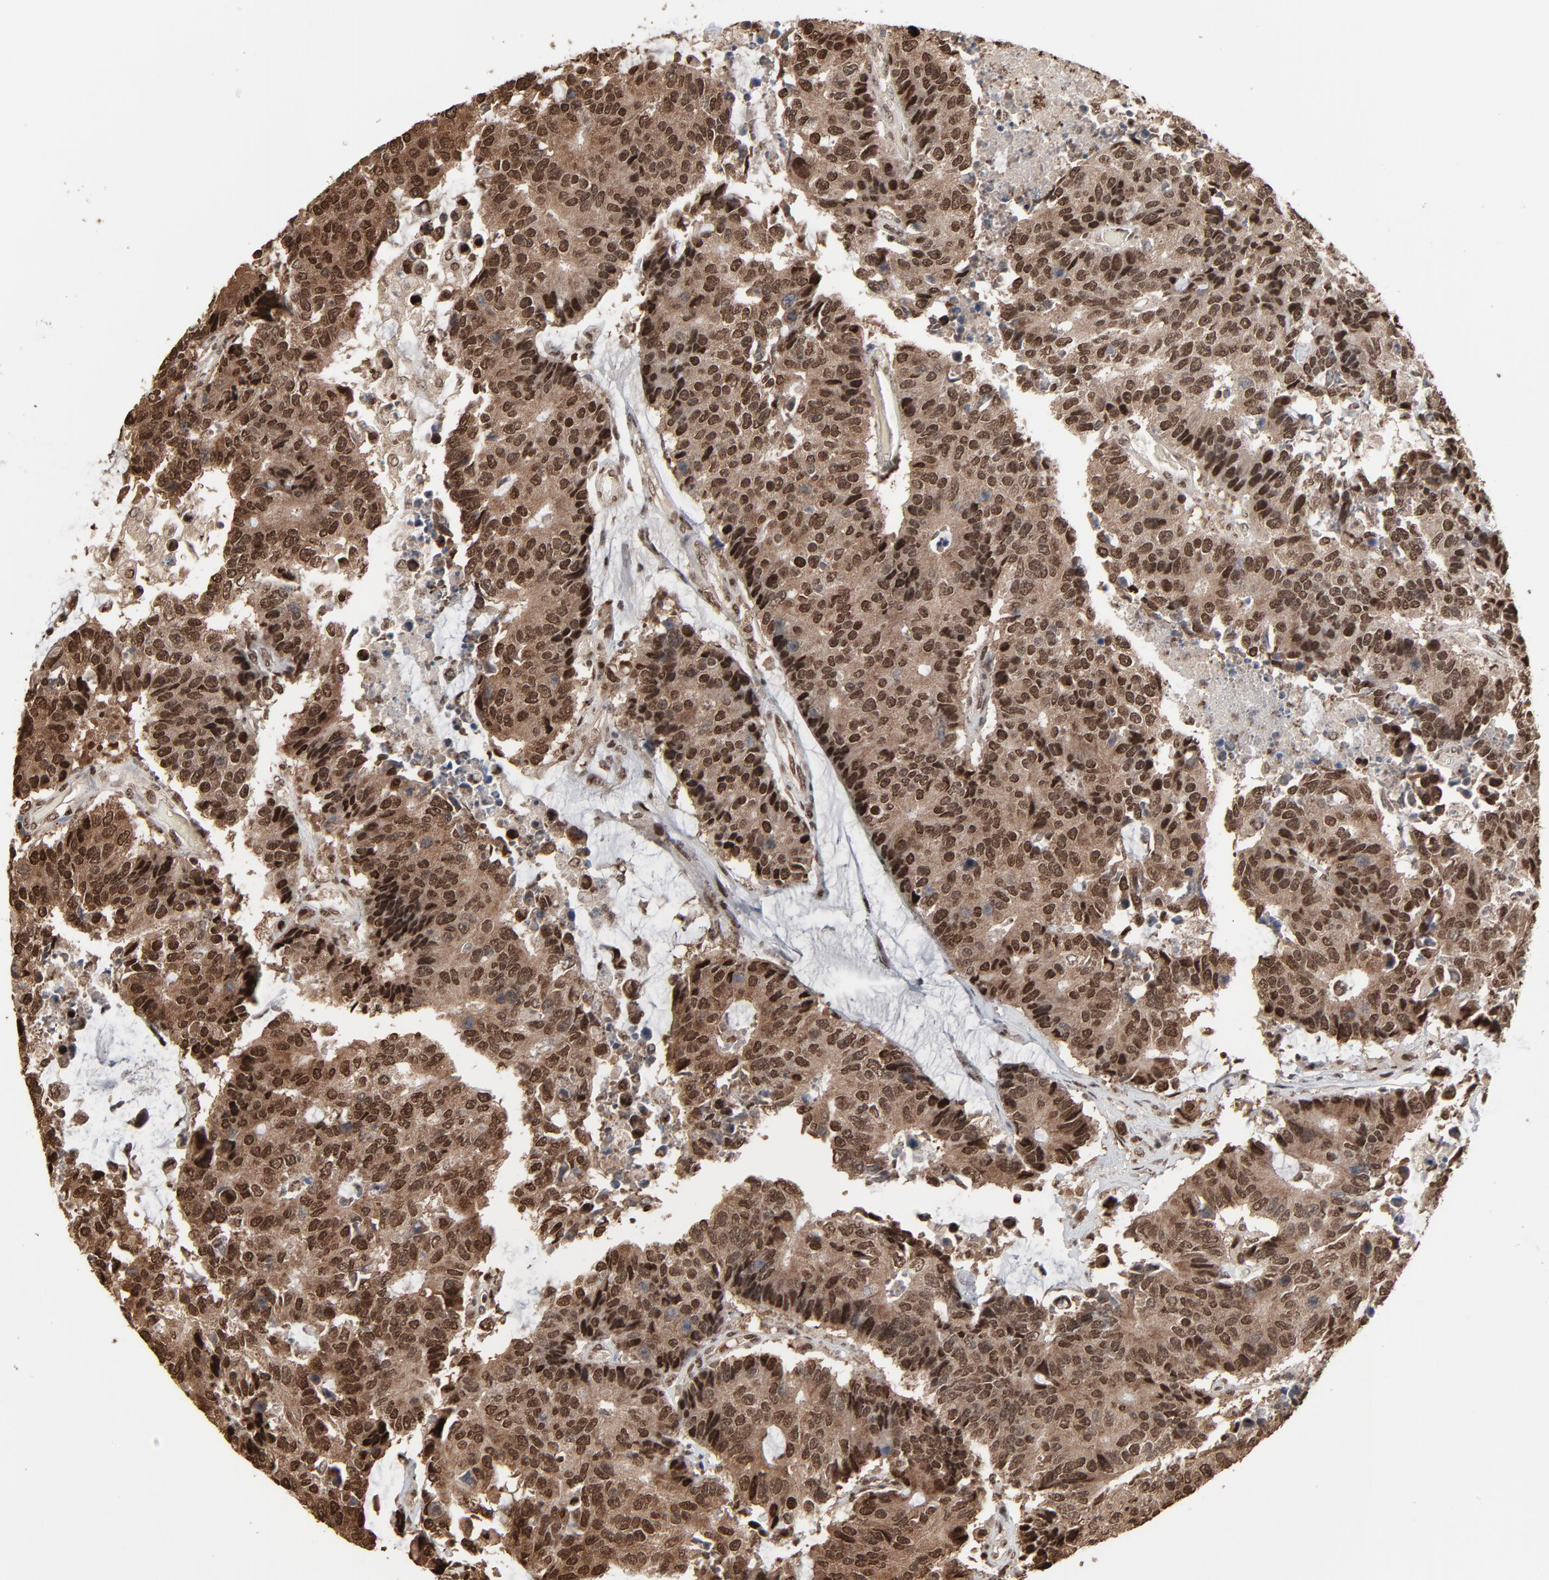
{"staining": {"intensity": "strong", "quantity": ">75%", "location": "cytoplasmic/membranous,nuclear"}, "tissue": "colorectal cancer", "cell_type": "Tumor cells", "image_type": "cancer", "snomed": [{"axis": "morphology", "description": "Adenocarcinoma, NOS"}, {"axis": "topography", "description": "Colon"}], "caption": "DAB immunohistochemical staining of adenocarcinoma (colorectal) demonstrates strong cytoplasmic/membranous and nuclear protein staining in about >75% of tumor cells.", "gene": "MEIS2", "patient": {"sex": "female", "age": 86}}